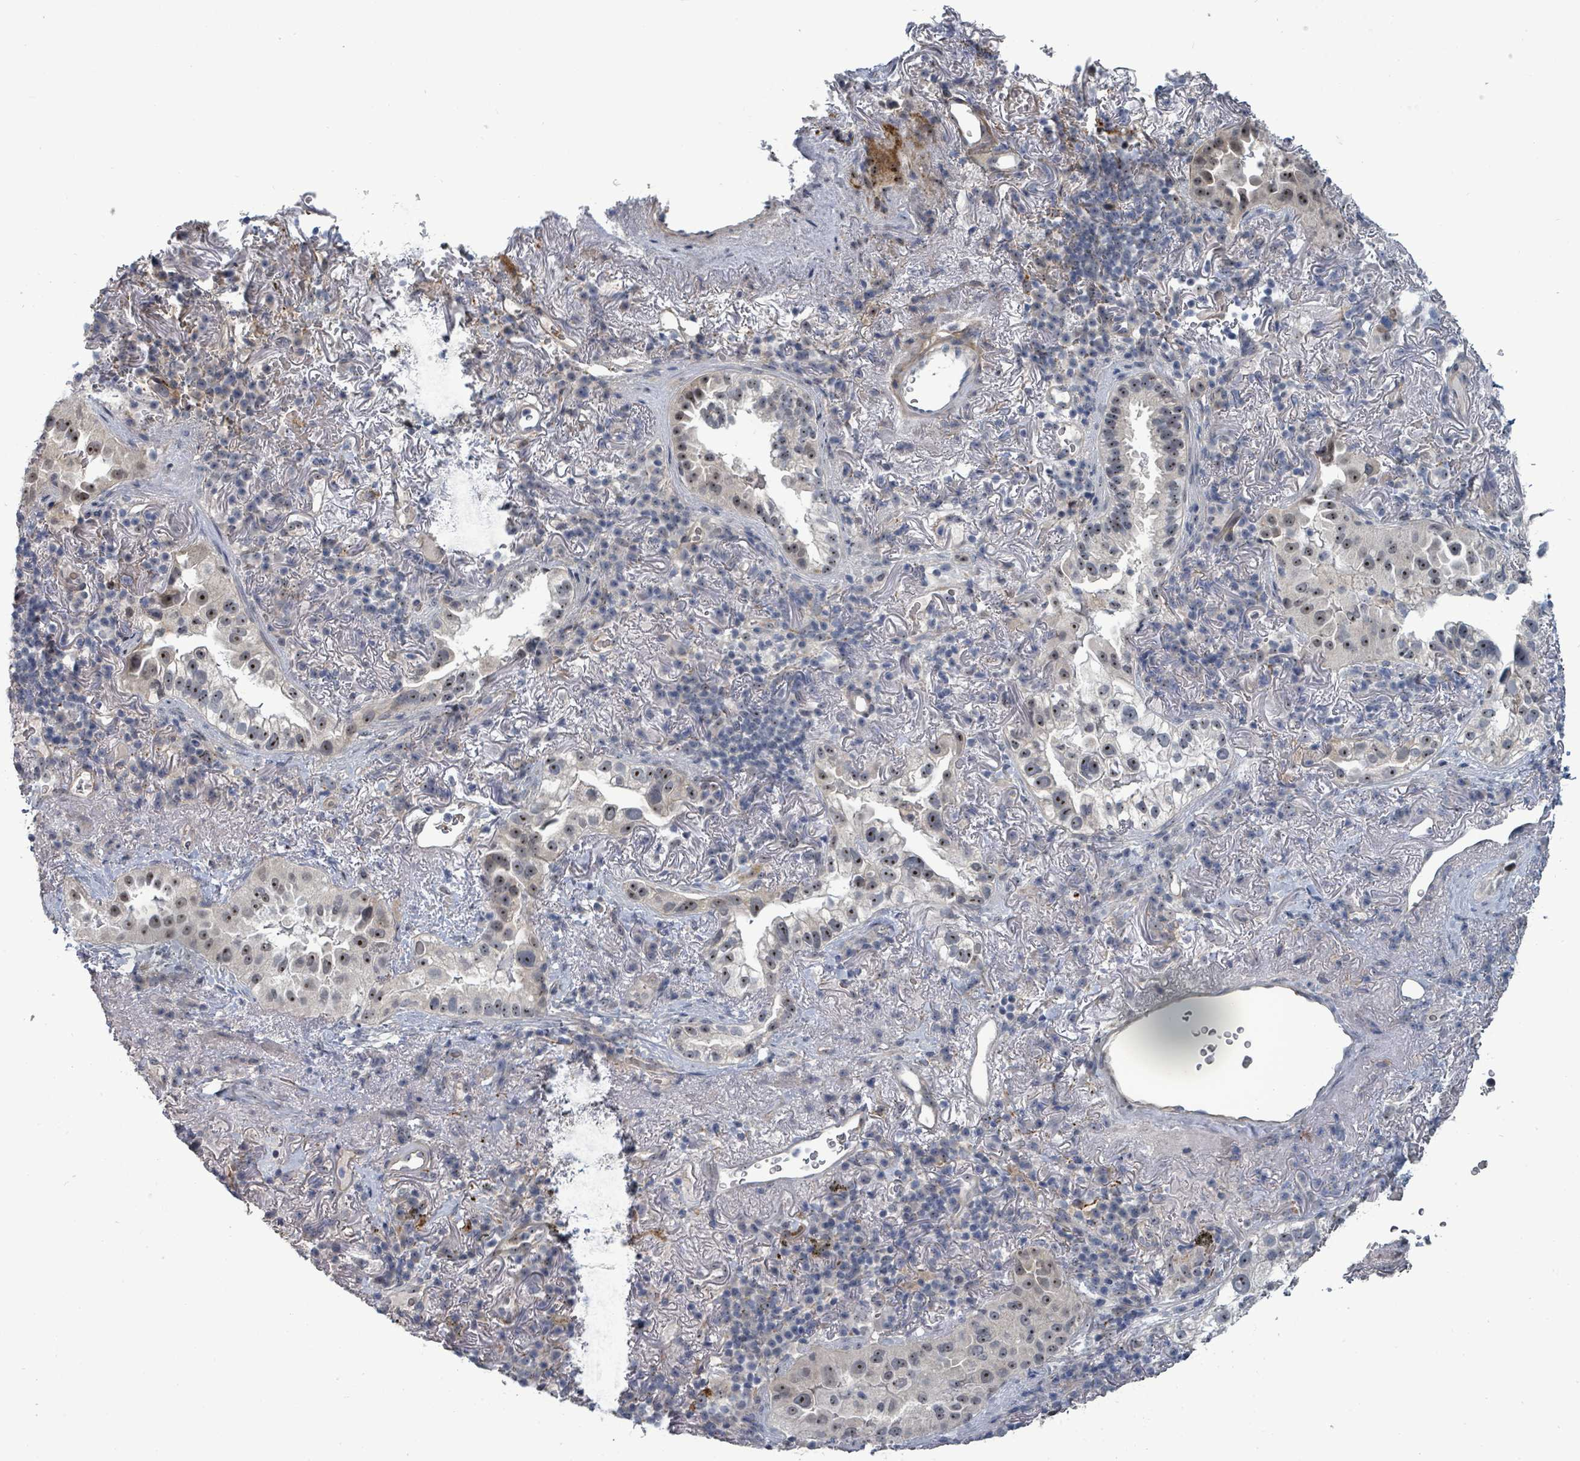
{"staining": {"intensity": "moderate", "quantity": "25%-75%", "location": "nuclear"}, "tissue": "lung cancer", "cell_type": "Tumor cells", "image_type": "cancer", "snomed": [{"axis": "morphology", "description": "Adenocarcinoma, NOS"}, {"axis": "topography", "description": "Lung"}], "caption": "Moderate nuclear staining for a protein is seen in approximately 25%-75% of tumor cells of lung cancer using immunohistochemistry (IHC).", "gene": "TRDMT1", "patient": {"sex": "female", "age": 69}}